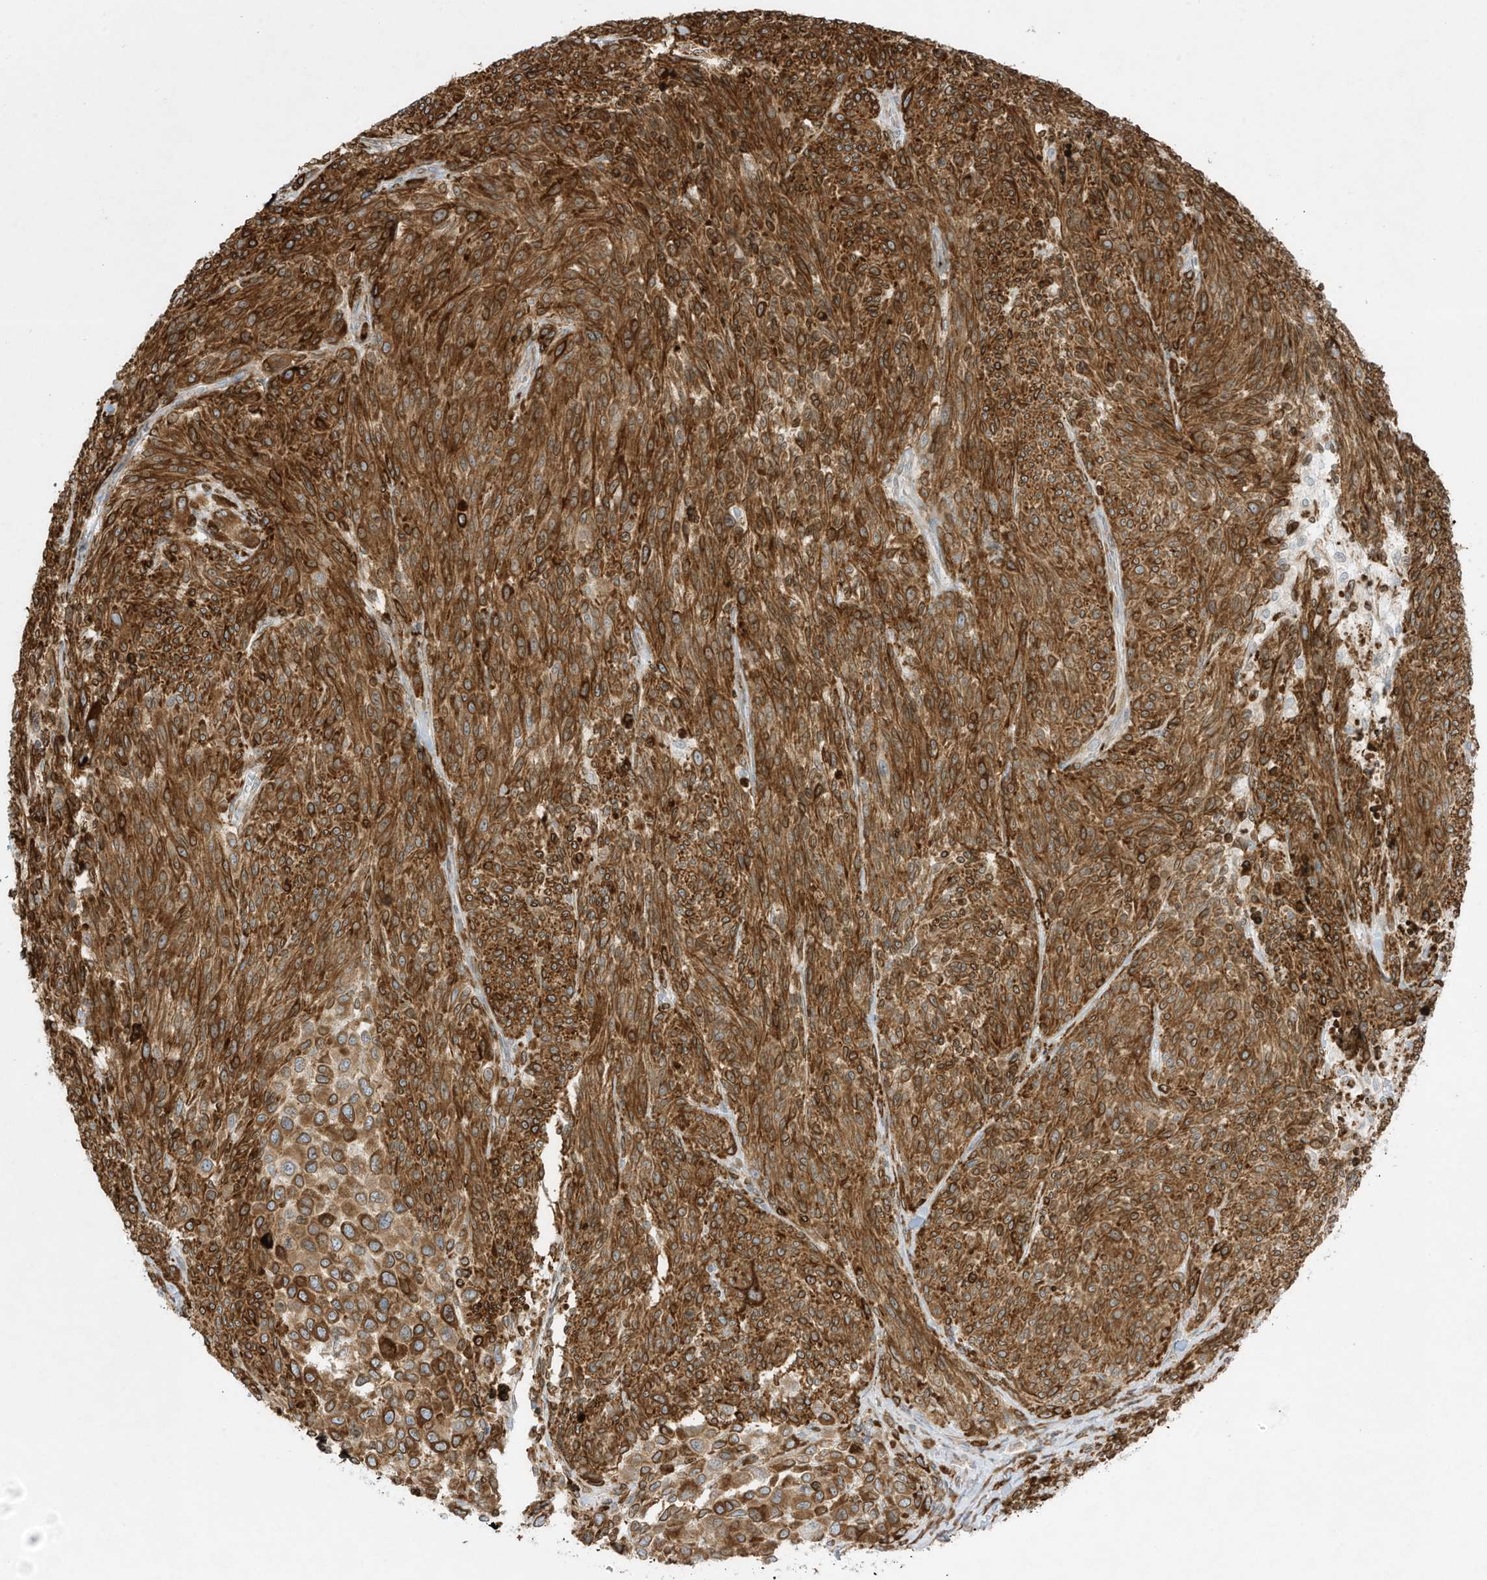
{"staining": {"intensity": "moderate", "quantity": ">75%", "location": "cytoplasmic/membranous"}, "tissue": "melanoma", "cell_type": "Tumor cells", "image_type": "cancer", "snomed": [{"axis": "morphology", "description": "Malignant melanoma, NOS"}, {"axis": "topography", "description": "Skin of trunk"}], "caption": "Tumor cells demonstrate moderate cytoplasmic/membranous staining in about >75% of cells in melanoma.", "gene": "PTK6", "patient": {"sex": "male", "age": 71}}